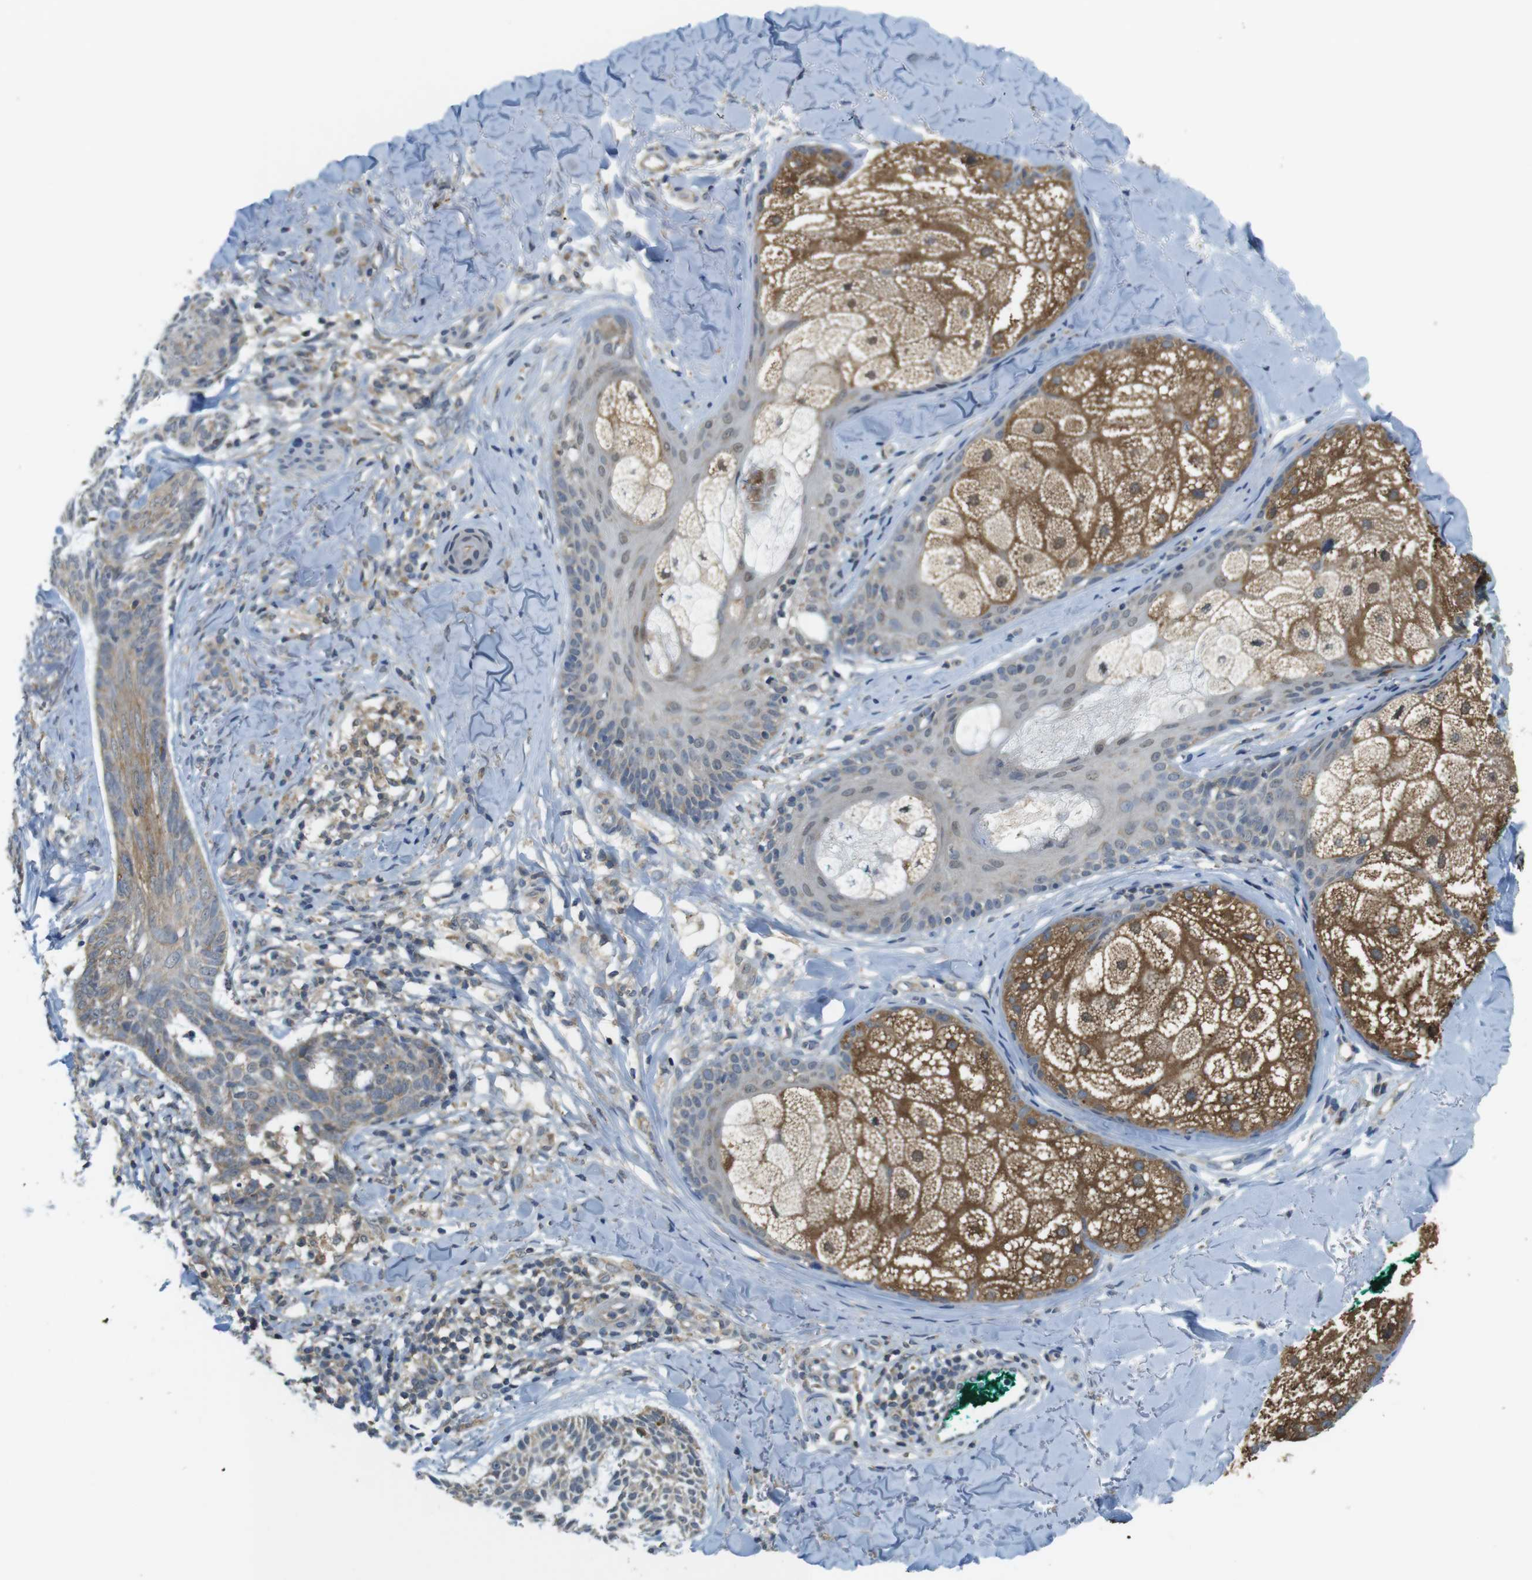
{"staining": {"intensity": "moderate", "quantity": "<25%", "location": "cytoplasmic/membranous"}, "tissue": "skin cancer", "cell_type": "Tumor cells", "image_type": "cancer", "snomed": [{"axis": "morphology", "description": "Basal cell carcinoma"}, {"axis": "topography", "description": "Skin"}], "caption": "DAB immunohistochemical staining of skin cancer exhibits moderate cytoplasmic/membranous protein expression in approximately <25% of tumor cells. Using DAB (brown) and hematoxylin (blue) stains, captured at high magnification using brightfield microscopy.", "gene": "BRI3BP", "patient": {"sex": "male", "age": 43}}